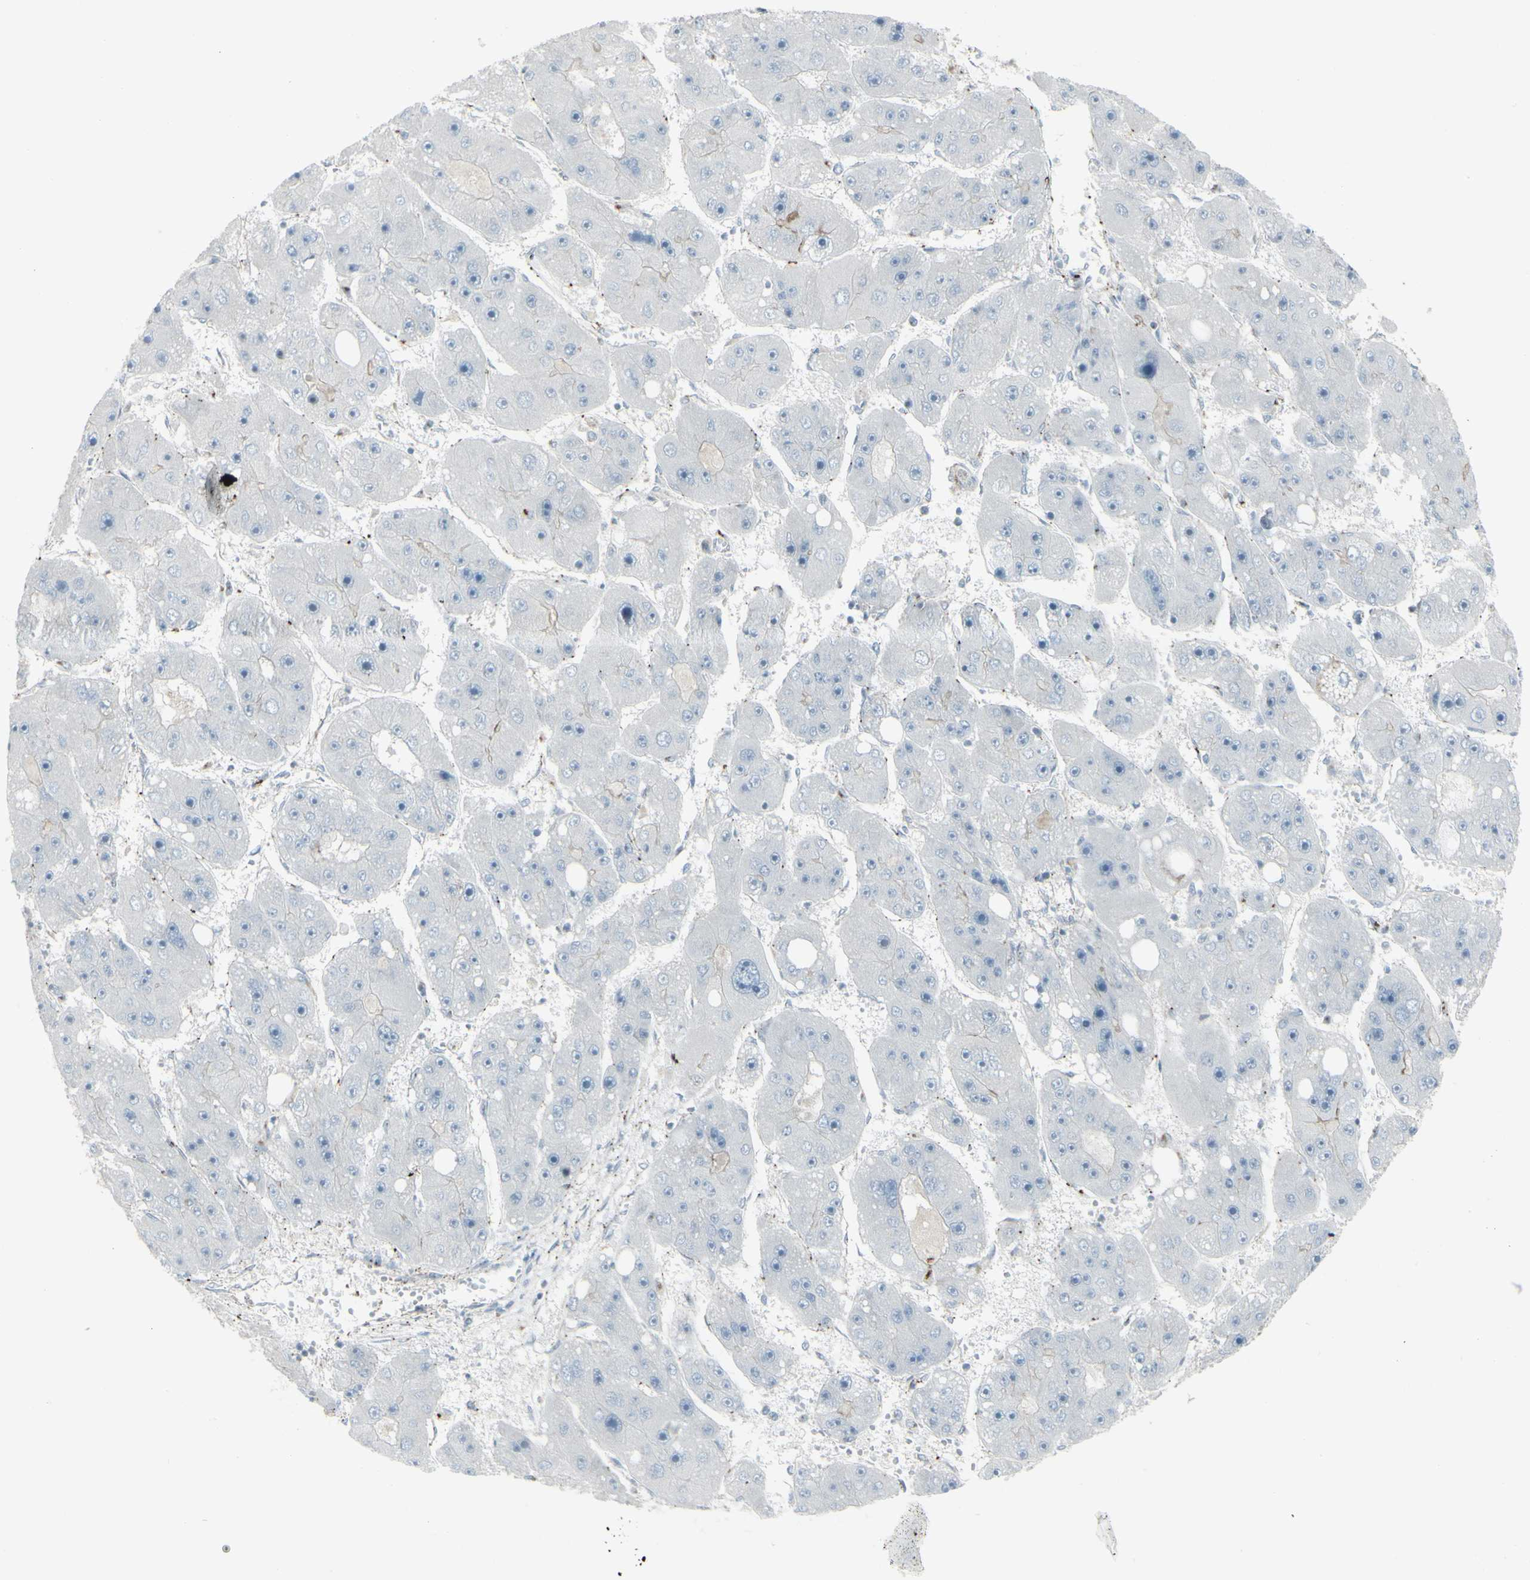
{"staining": {"intensity": "negative", "quantity": "none", "location": "none"}, "tissue": "liver cancer", "cell_type": "Tumor cells", "image_type": "cancer", "snomed": [{"axis": "morphology", "description": "Carcinoma, Hepatocellular, NOS"}, {"axis": "topography", "description": "Liver"}], "caption": "A micrograph of human liver cancer is negative for staining in tumor cells.", "gene": "GALNT6", "patient": {"sex": "female", "age": 61}}